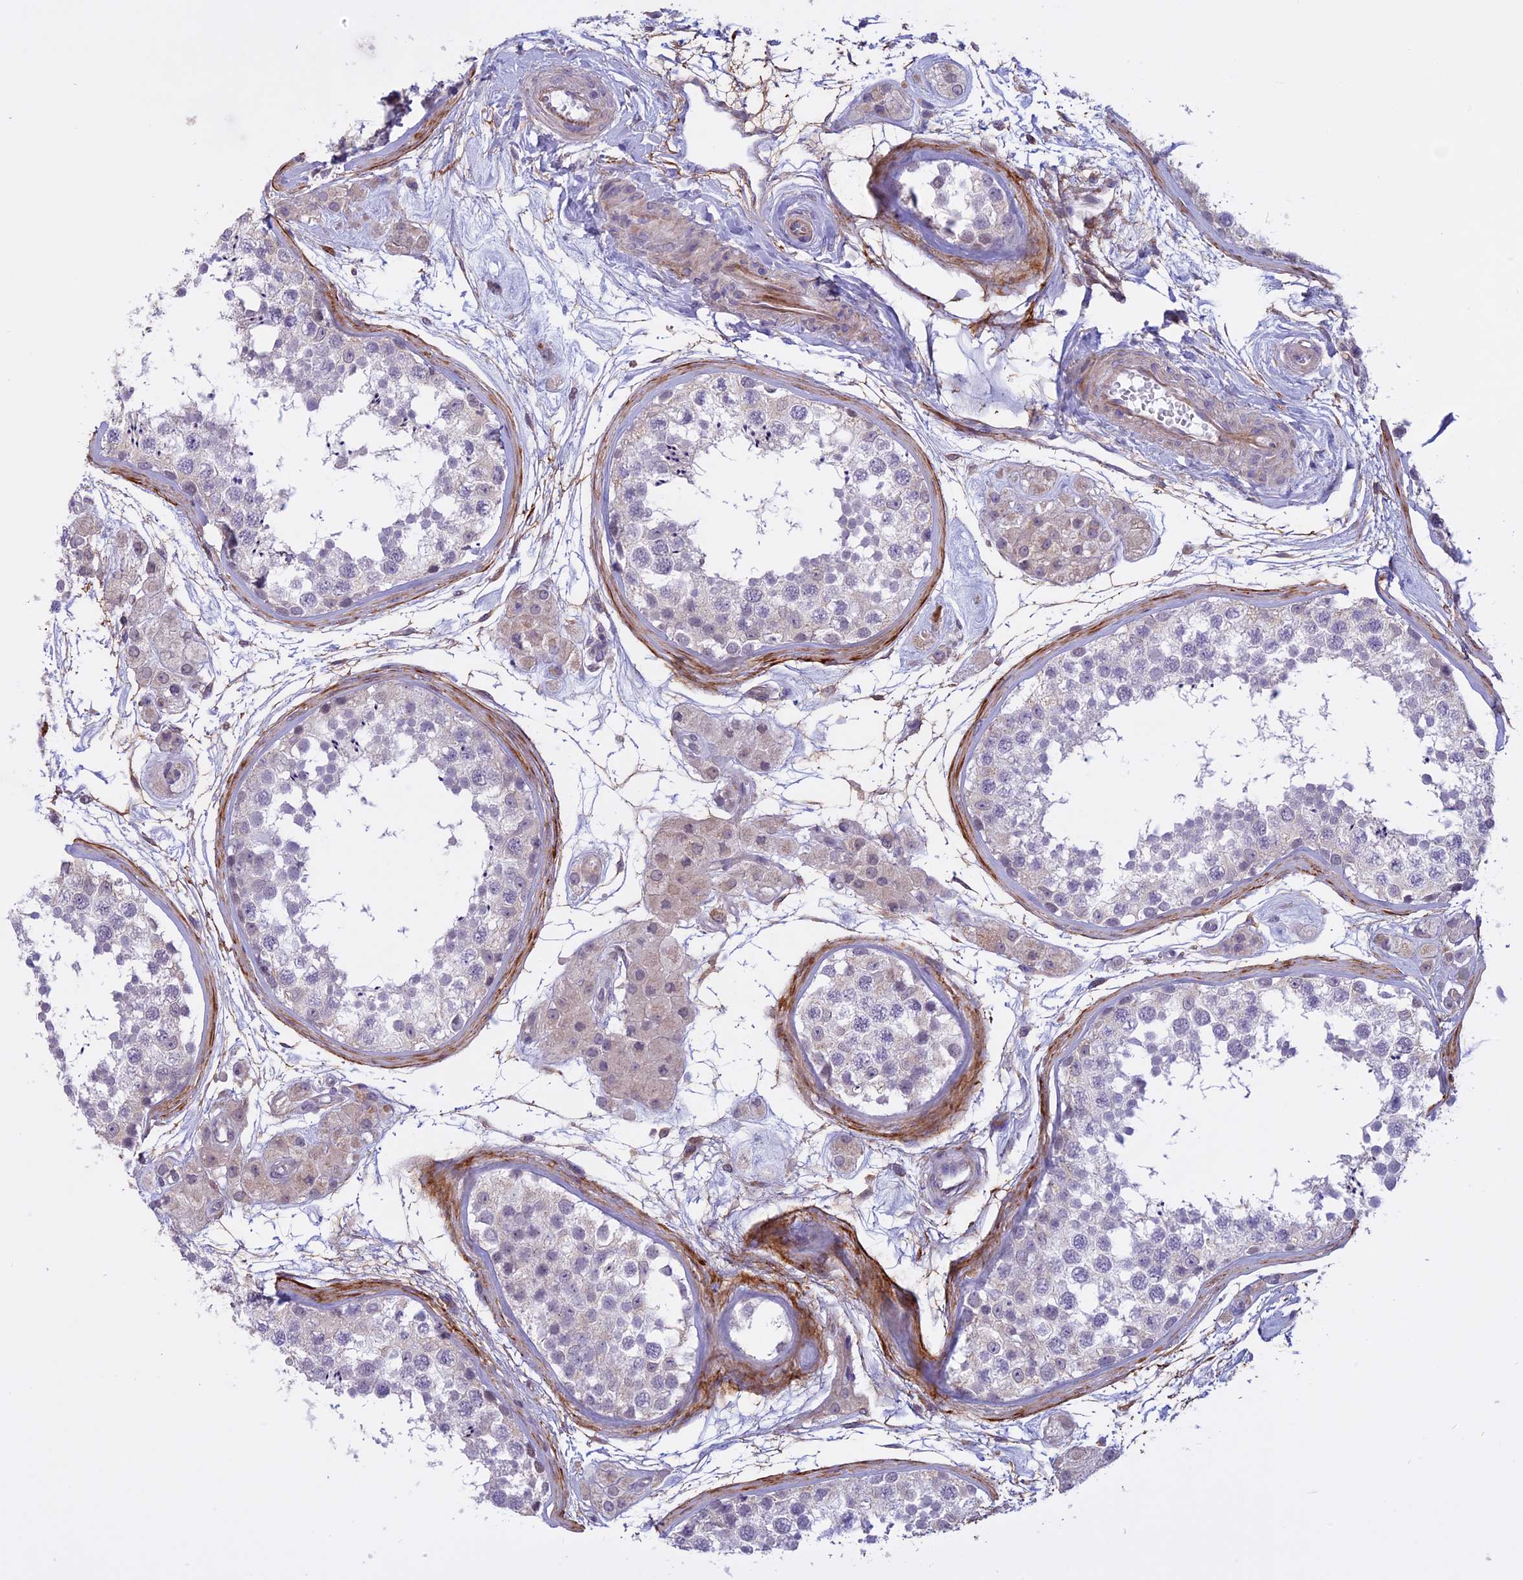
{"staining": {"intensity": "negative", "quantity": "none", "location": "none"}, "tissue": "testis", "cell_type": "Cells in seminiferous ducts", "image_type": "normal", "snomed": [{"axis": "morphology", "description": "Normal tissue, NOS"}, {"axis": "topography", "description": "Testis"}], "caption": "The image shows no significant expression in cells in seminiferous ducts of testis.", "gene": "SPHKAP", "patient": {"sex": "male", "age": 56}}